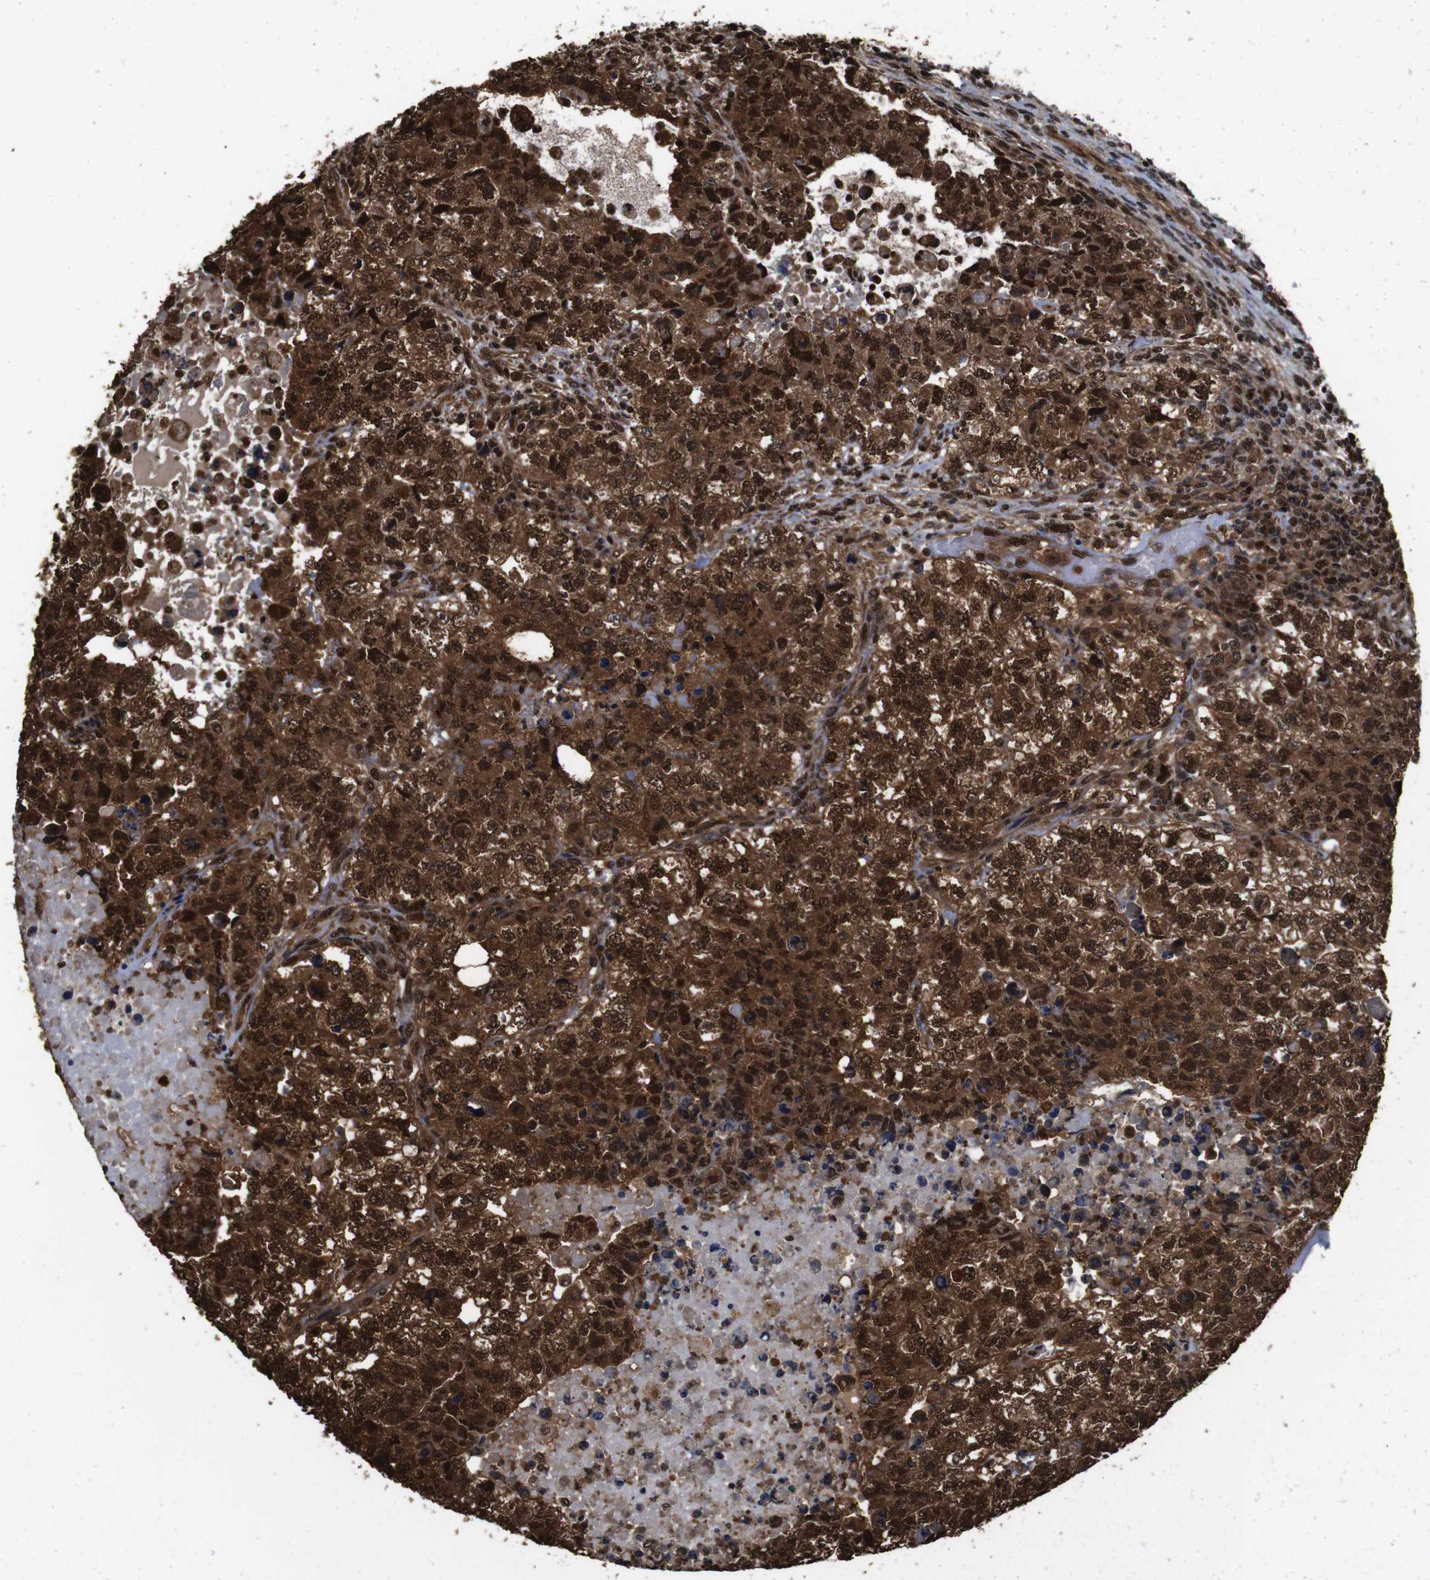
{"staining": {"intensity": "strong", "quantity": ">75%", "location": "cytoplasmic/membranous,nuclear"}, "tissue": "testis cancer", "cell_type": "Tumor cells", "image_type": "cancer", "snomed": [{"axis": "morphology", "description": "Carcinoma, Embryonal, NOS"}, {"axis": "topography", "description": "Testis"}], "caption": "Tumor cells demonstrate high levels of strong cytoplasmic/membranous and nuclear staining in approximately >75% of cells in human testis cancer (embryonal carcinoma).", "gene": "VCP", "patient": {"sex": "male", "age": 36}}